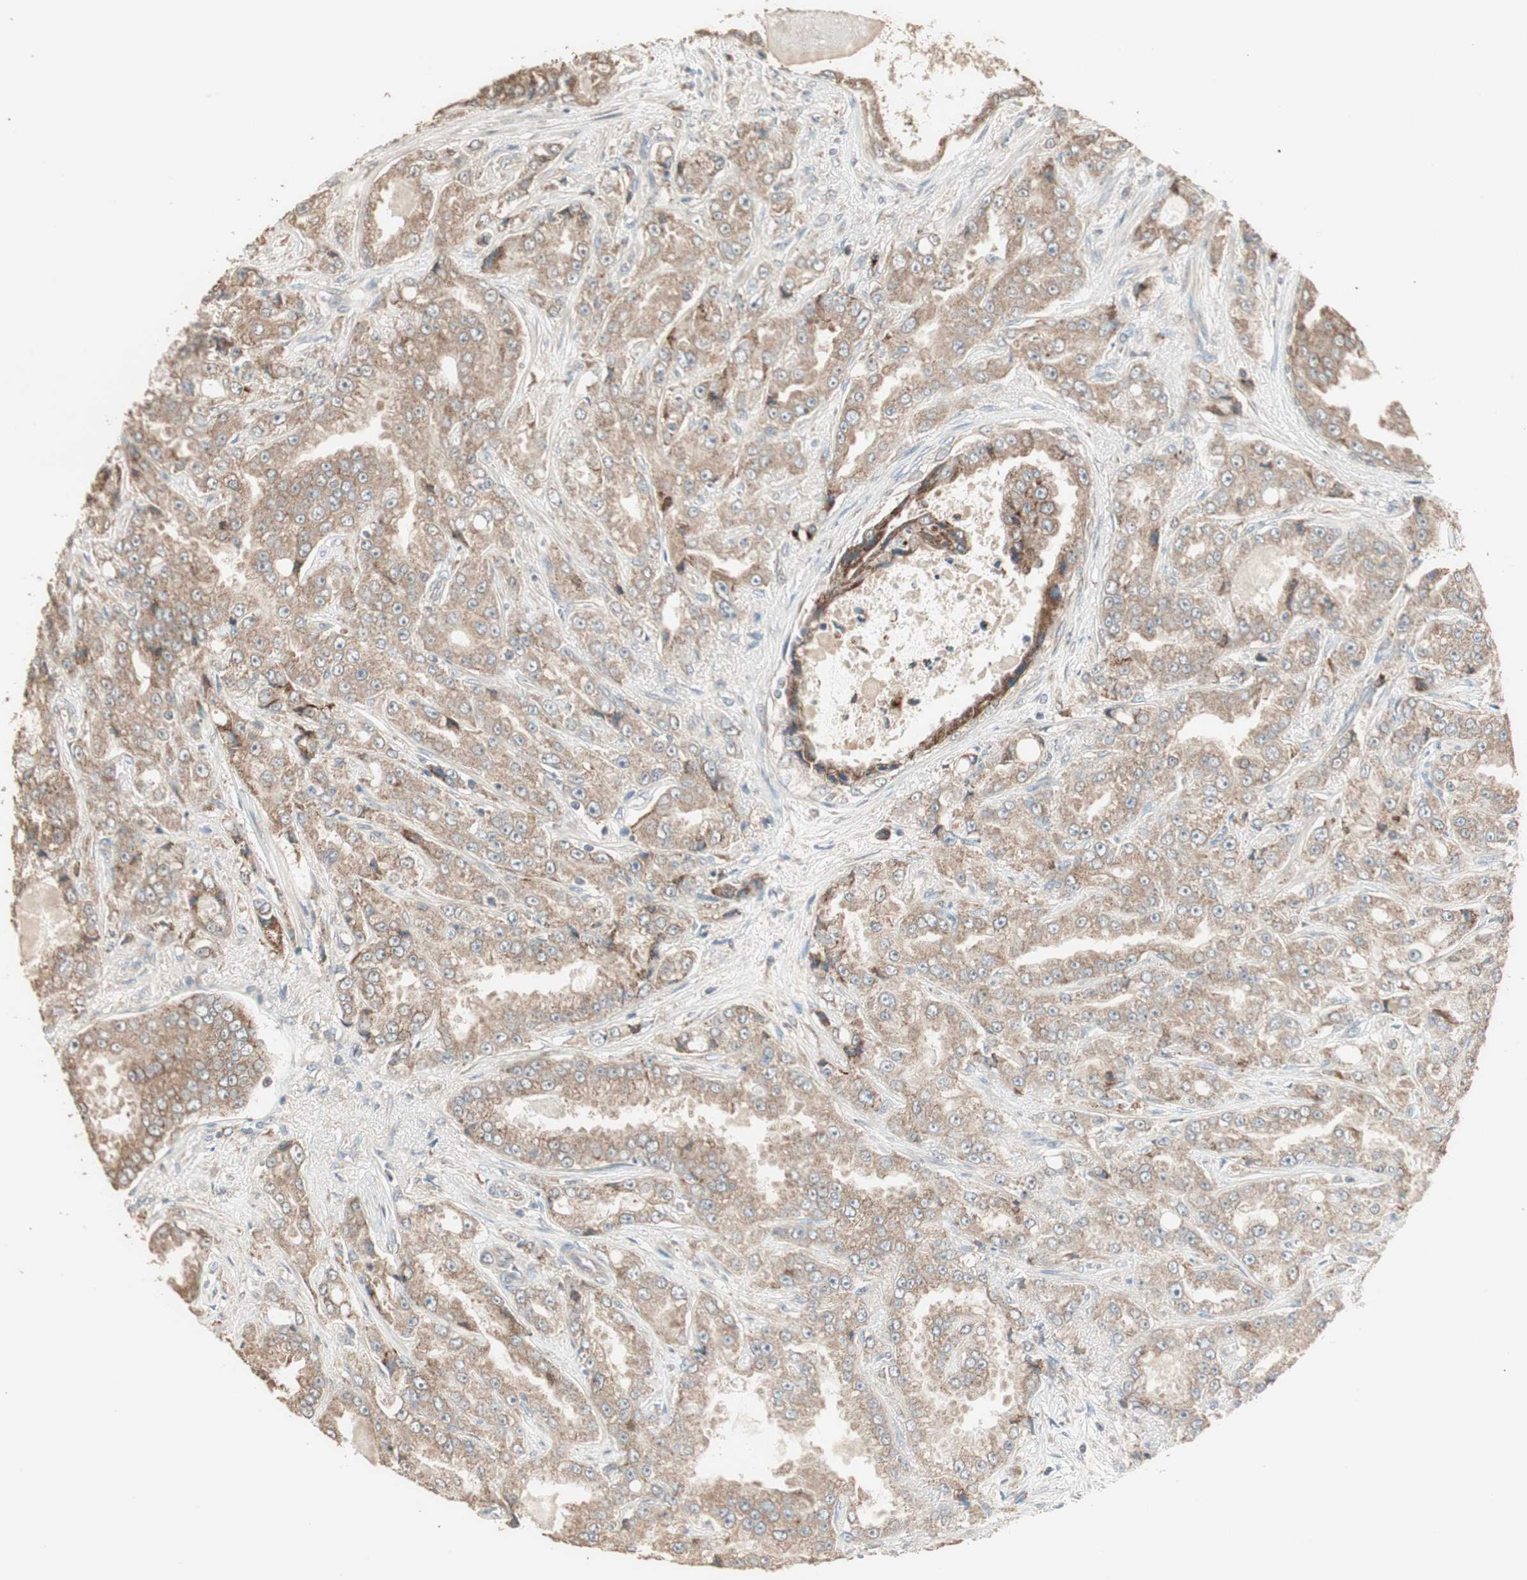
{"staining": {"intensity": "moderate", "quantity": ">75%", "location": "cytoplasmic/membranous"}, "tissue": "prostate cancer", "cell_type": "Tumor cells", "image_type": "cancer", "snomed": [{"axis": "morphology", "description": "Adenocarcinoma, High grade"}, {"axis": "topography", "description": "Prostate"}], "caption": "Human prostate cancer stained with a brown dye displays moderate cytoplasmic/membranous positive positivity in approximately >75% of tumor cells.", "gene": "RARRES1", "patient": {"sex": "male", "age": 73}}